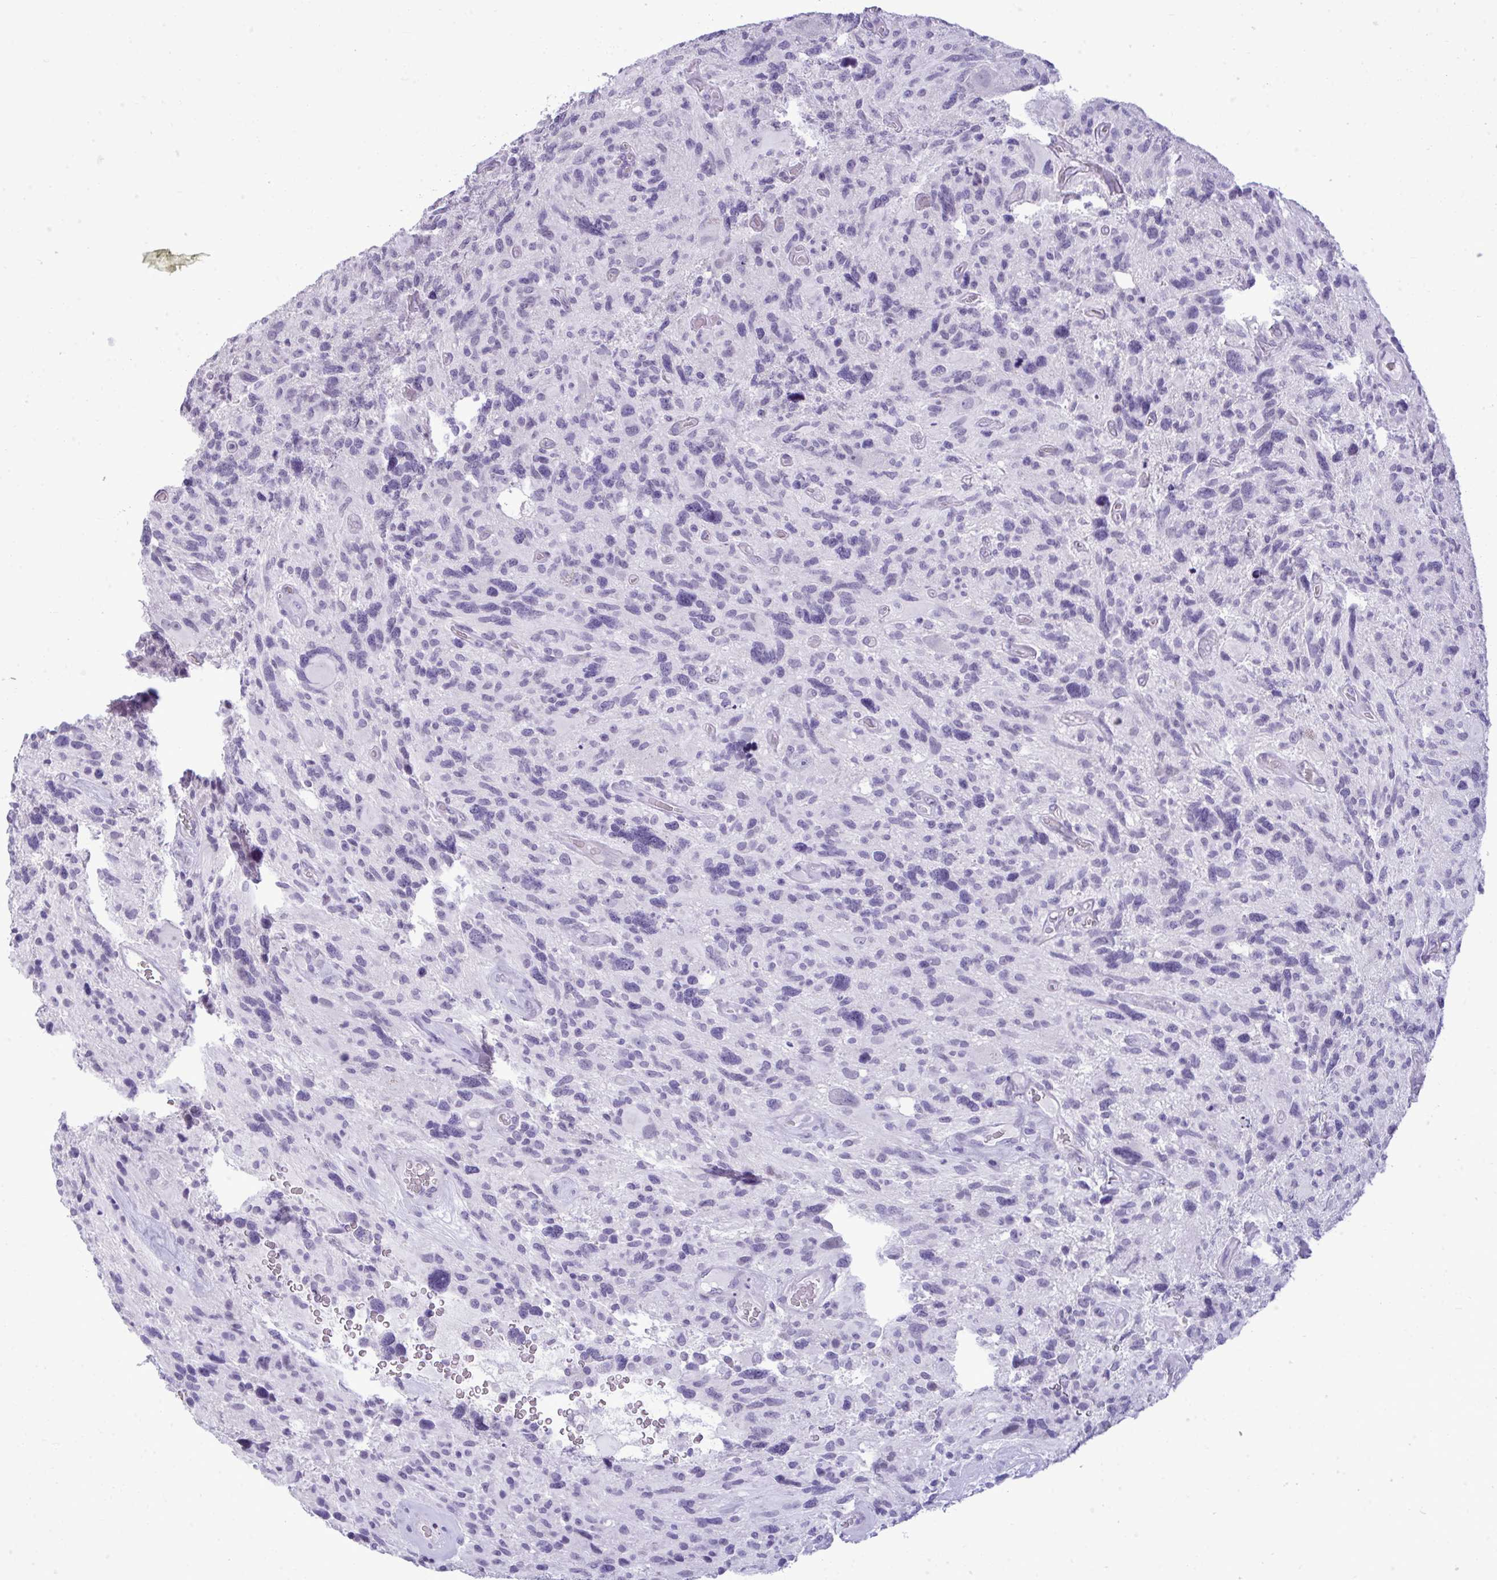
{"staining": {"intensity": "negative", "quantity": "none", "location": "none"}, "tissue": "glioma", "cell_type": "Tumor cells", "image_type": "cancer", "snomed": [{"axis": "morphology", "description": "Glioma, malignant, High grade"}, {"axis": "topography", "description": "Brain"}], "caption": "This micrograph is of glioma stained with immunohistochemistry to label a protein in brown with the nuclei are counter-stained blue. There is no positivity in tumor cells. (DAB immunohistochemistry (IHC) visualized using brightfield microscopy, high magnification).", "gene": "PRM2", "patient": {"sex": "male", "age": 49}}